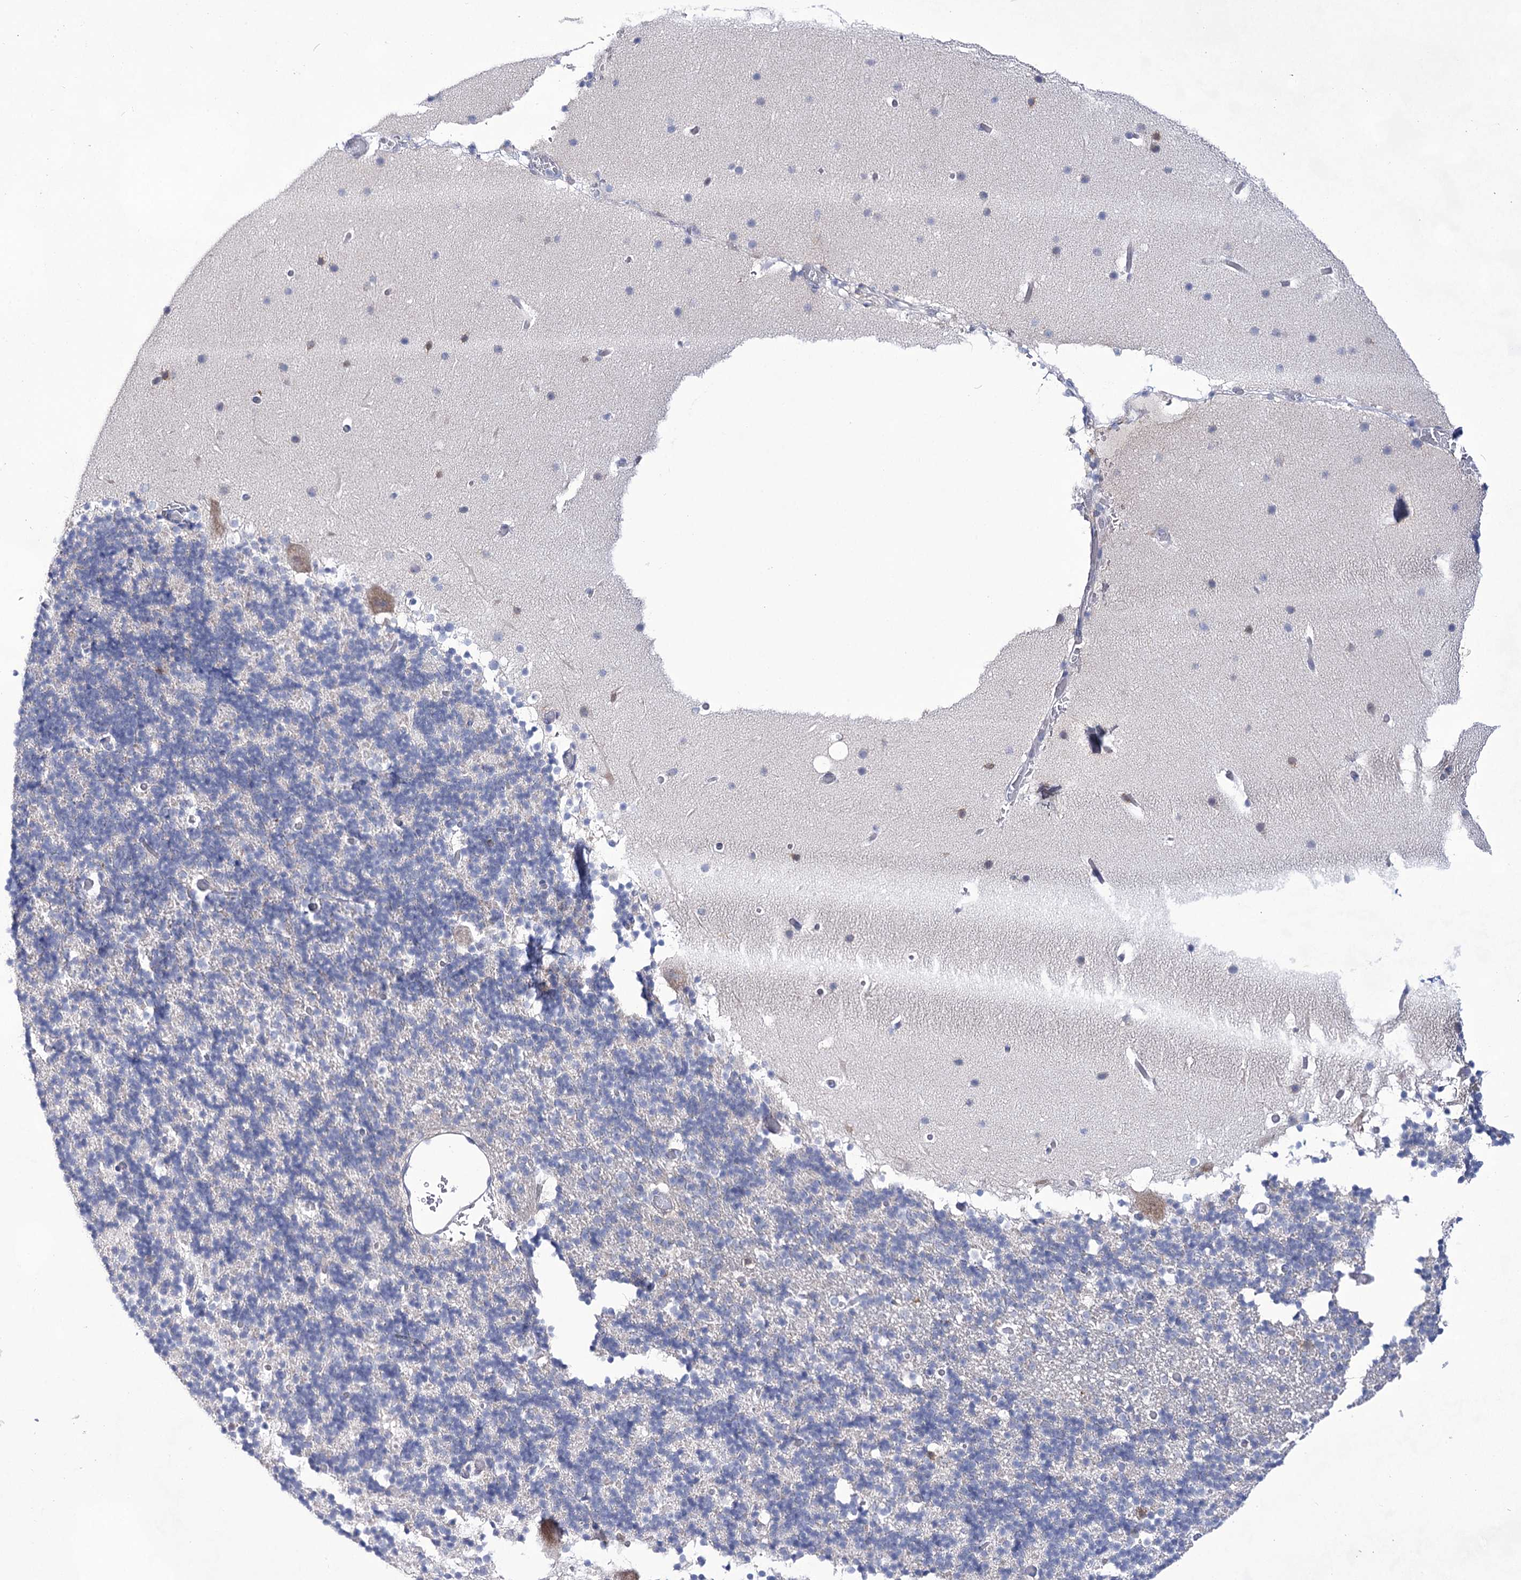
{"staining": {"intensity": "negative", "quantity": "none", "location": "none"}, "tissue": "cerebellum", "cell_type": "Cells in granular layer", "image_type": "normal", "snomed": [{"axis": "morphology", "description": "Normal tissue, NOS"}, {"axis": "topography", "description": "Cerebellum"}], "caption": "DAB immunohistochemical staining of unremarkable cerebellum exhibits no significant expression in cells in granular layer.", "gene": "UGDH", "patient": {"sex": "male", "age": 57}}